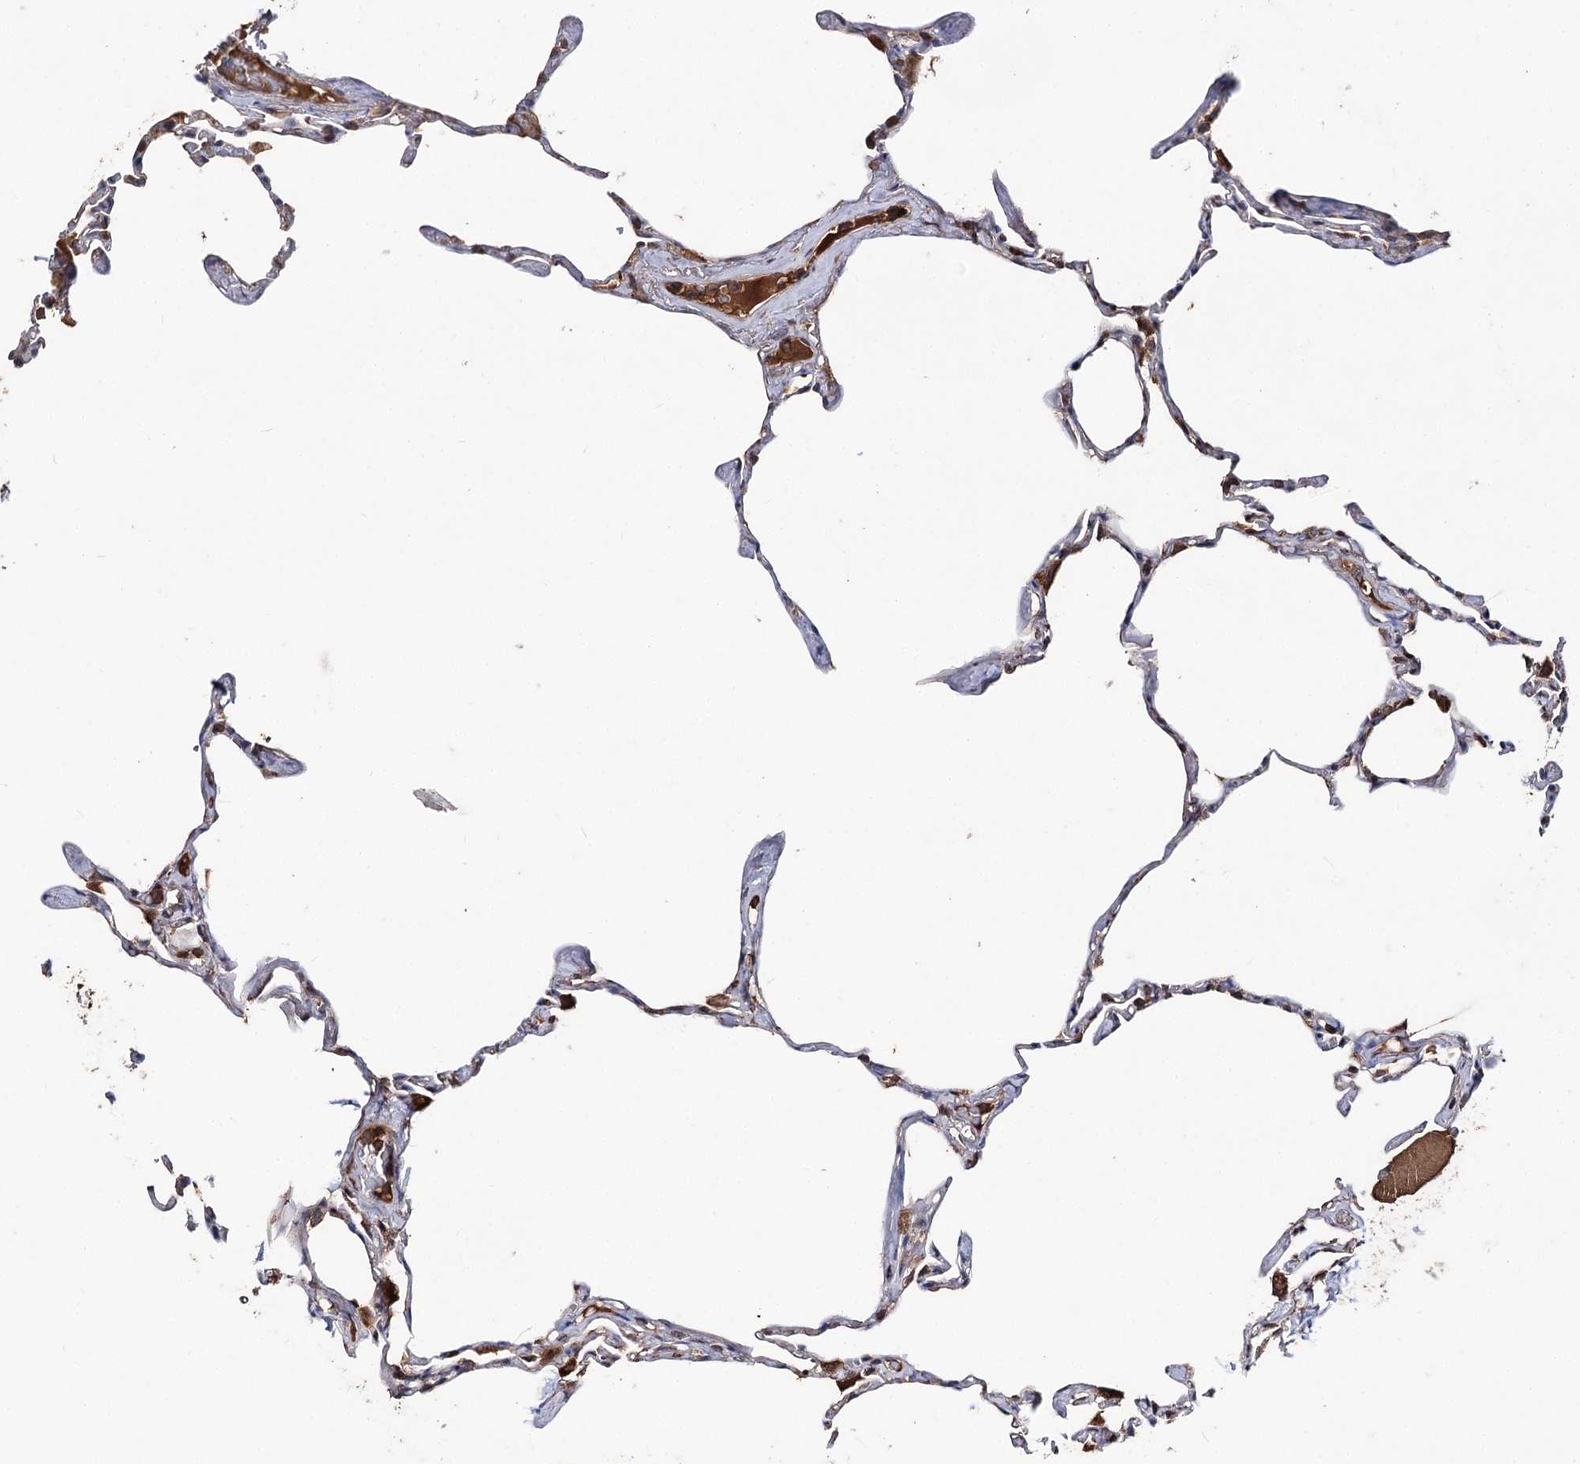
{"staining": {"intensity": "weak", "quantity": "25%-75%", "location": "cytoplasmic/membranous"}, "tissue": "lung", "cell_type": "Alveolar cells", "image_type": "normal", "snomed": [{"axis": "morphology", "description": "Normal tissue, NOS"}, {"axis": "topography", "description": "Lung"}], "caption": "Weak cytoplasmic/membranous expression is appreciated in approximately 25%-75% of alveolar cells in normal lung.", "gene": "FAM53B", "patient": {"sex": "male", "age": 65}}